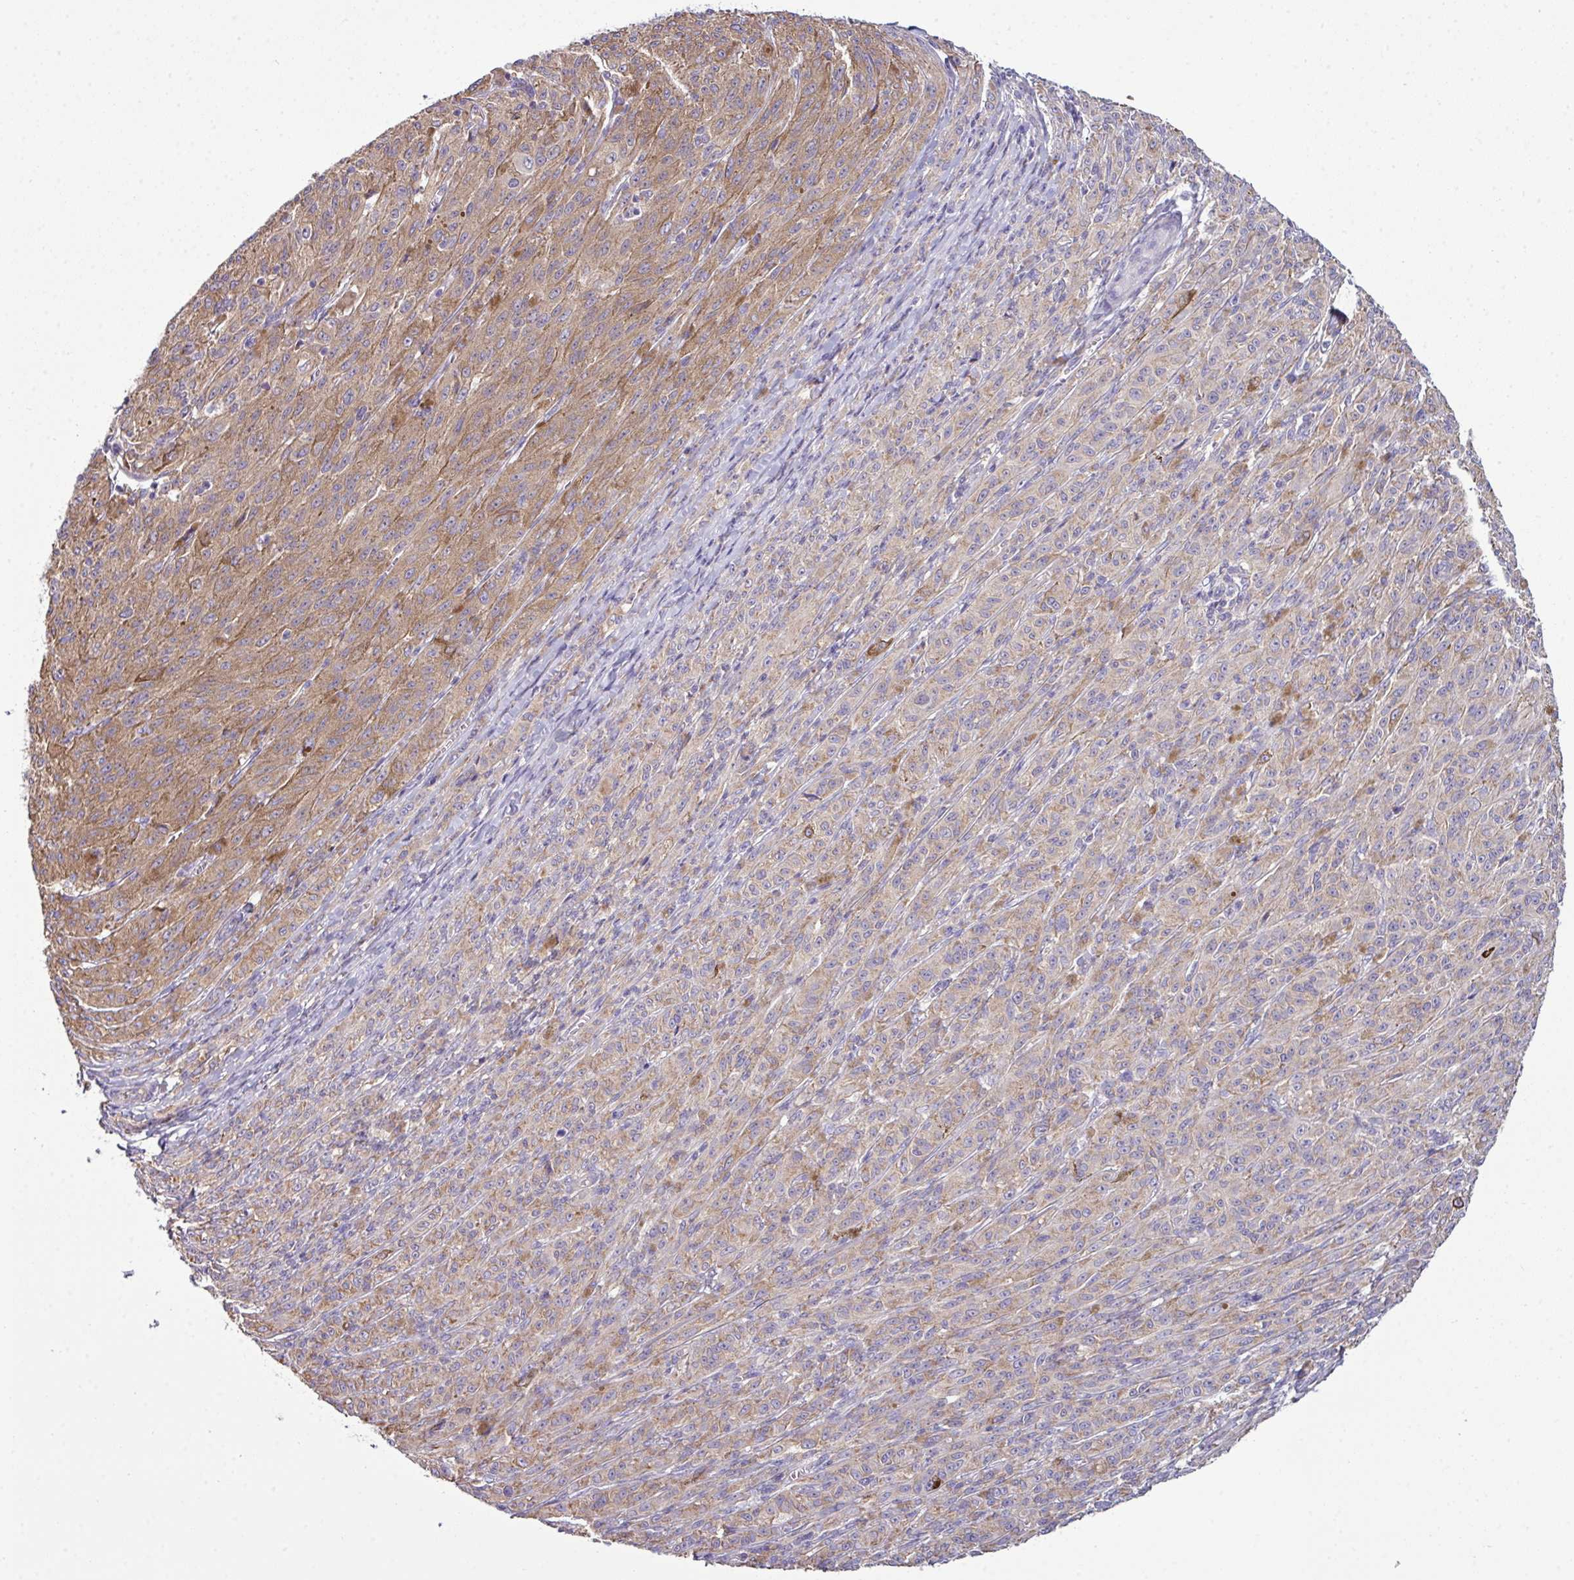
{"staining": {"intensity": "weak", "quantity": ">75%", "location": "cytoplasmic/membranous"}, "tissue": "melanoma", "cell_type": "Tumor cells", "image_type": "cancer", "snomed": [{"axis": "morphology", "description": "Malignant melanoma, NOS"}, {"axis": "topography", "description": "Skin"}], "caption": "Protein staining of melanoma tissue shows weak cytoplasmic/membranous positivity in about >75% of tumor cells.", "gene": "AGAP5", "patient": {"sex": "female", "age": 52}}